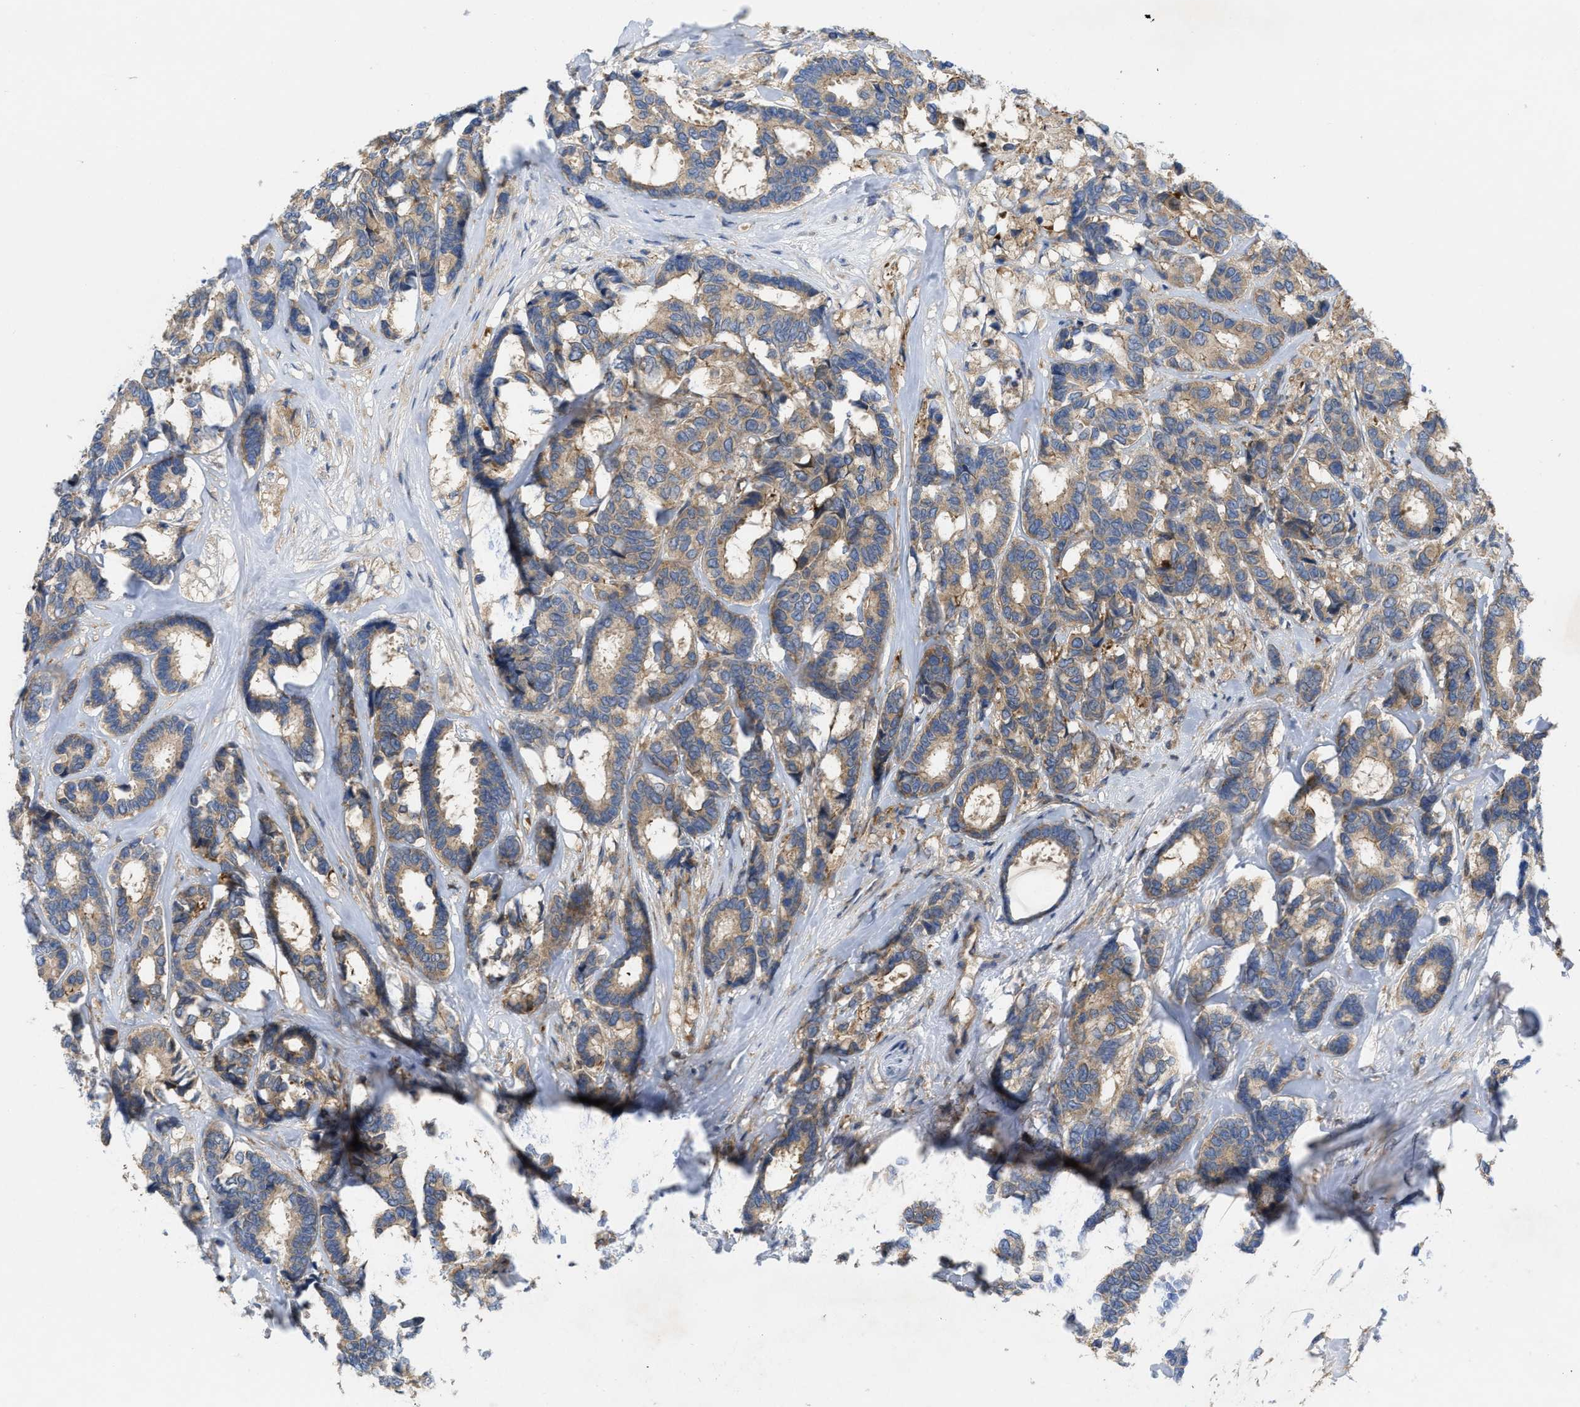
{"staining": {"intensity": "moderate", "quantity": ">75%", "location": "cytoplasmic/membranous"}, "tissue": "breast cancer", "cell_type": "Tumor cells", "image_type": "cancer", "snomed": [{"axis": "morphology", "description": "Duct carcinoma"}, {"axis": "topography", "description": "Breast"}], "caption": "Immunohistochemical staining of breast cancer (intraductal carcinoma) demonstrates medium levels of moderate cytoplasmic/membranous protein expression in approximately >75% of tumor cells.", "gene": "TMEM131", "patient": {"sex": "female", "age": 87}}